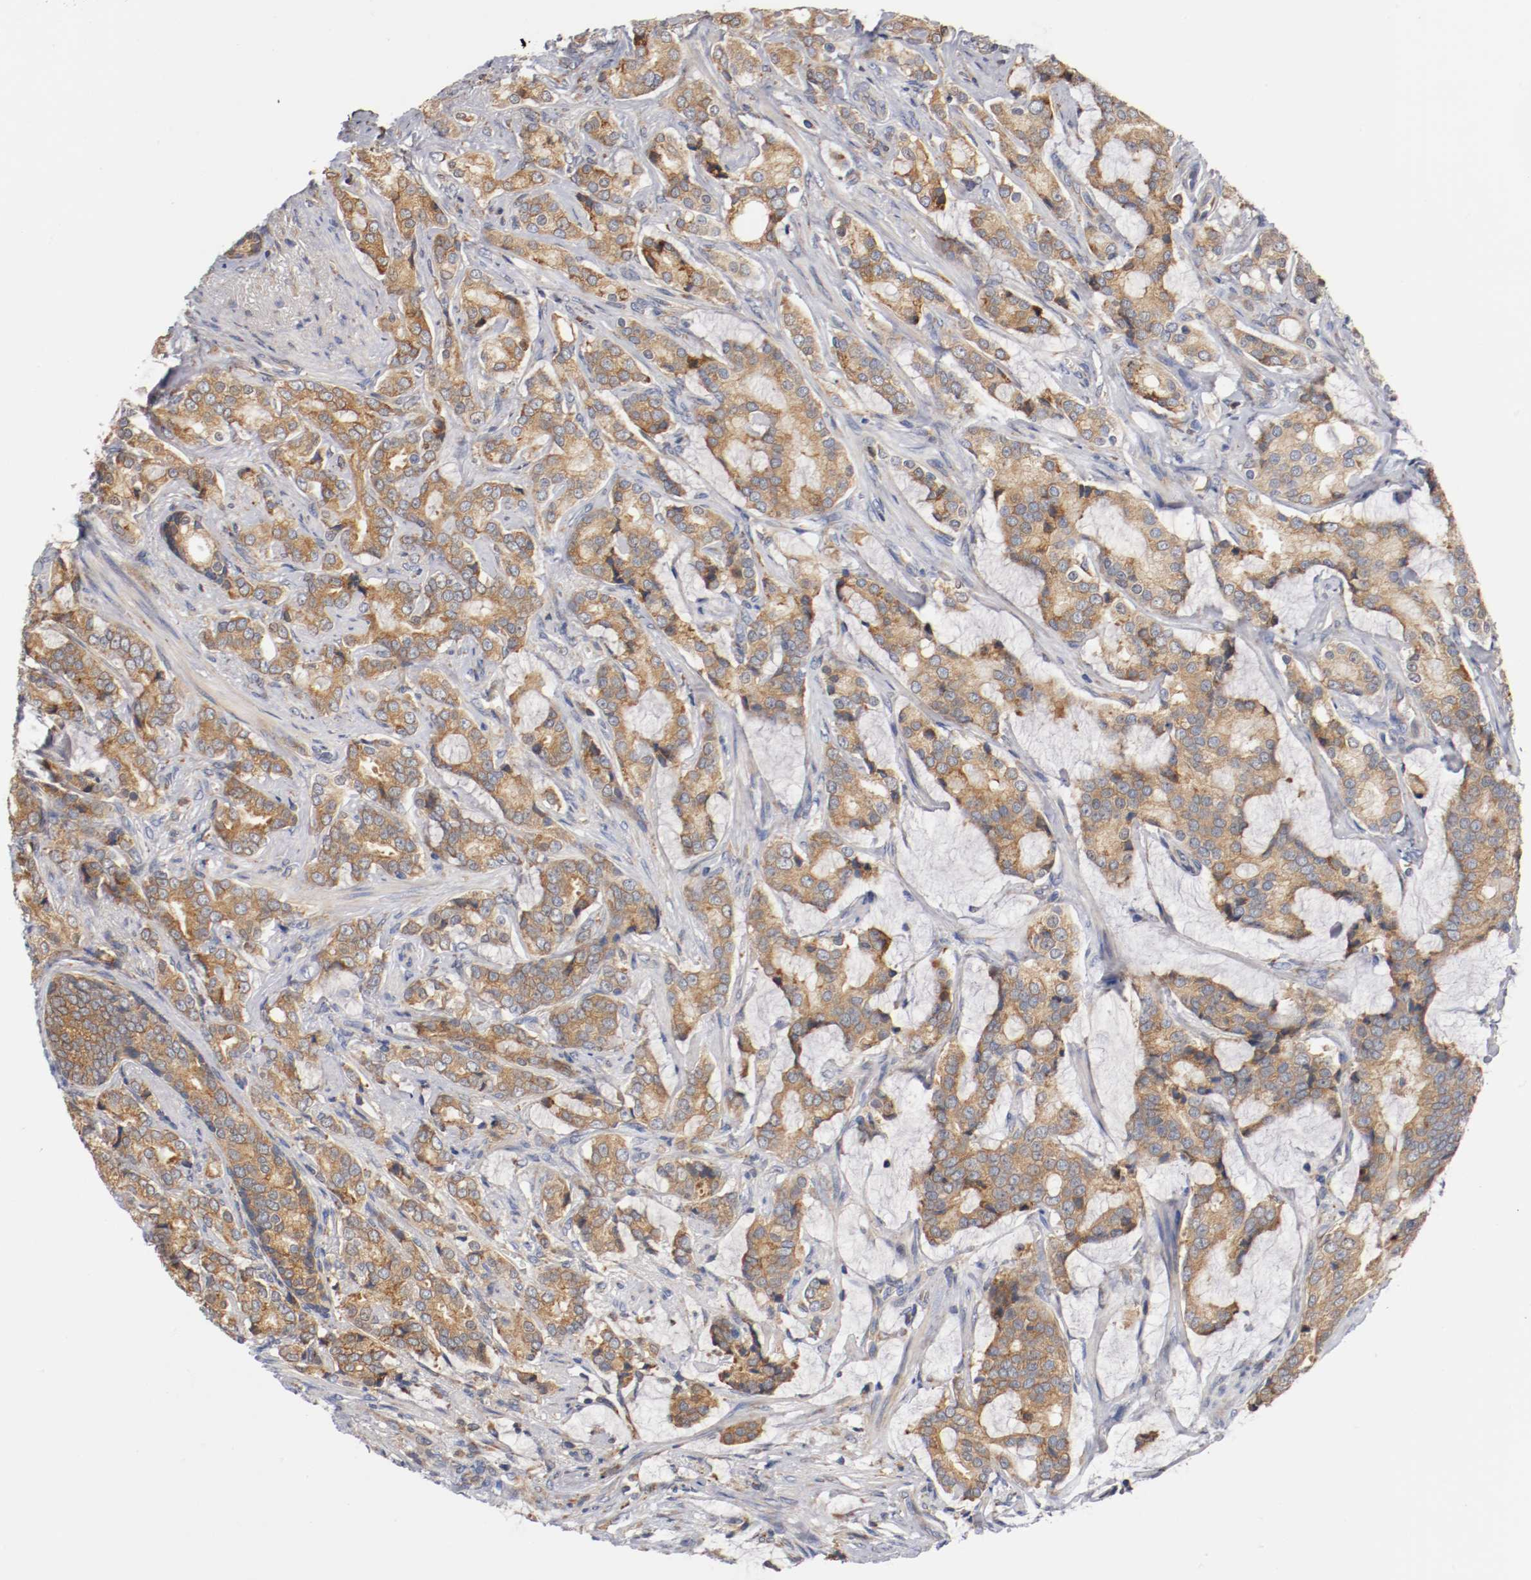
{"staining": {"intensity": "moderate", "quantity": ">75%", "location": "cytoplasmic/membranous"}, "tissue": "prostate cancer", "cell_type": "Tumor cells", "image_type": "cancer", "snomed": [{"axis": "morphology", "description": "Adenocarcinoma, Low grade"}, {"axis": "topography", "description": "Prostate"}], "caption": "Low-grade adenocarcinoma (prostate) stained with immunohistochemistry demonstrates moderate cytoplasmic/membranous staining in about >75% of tumor cells. (DAB IHC with brightfield microscopy, high magnification).", "gene": "TNFSF13", "patient": {"sex": "male", "age": 58}}